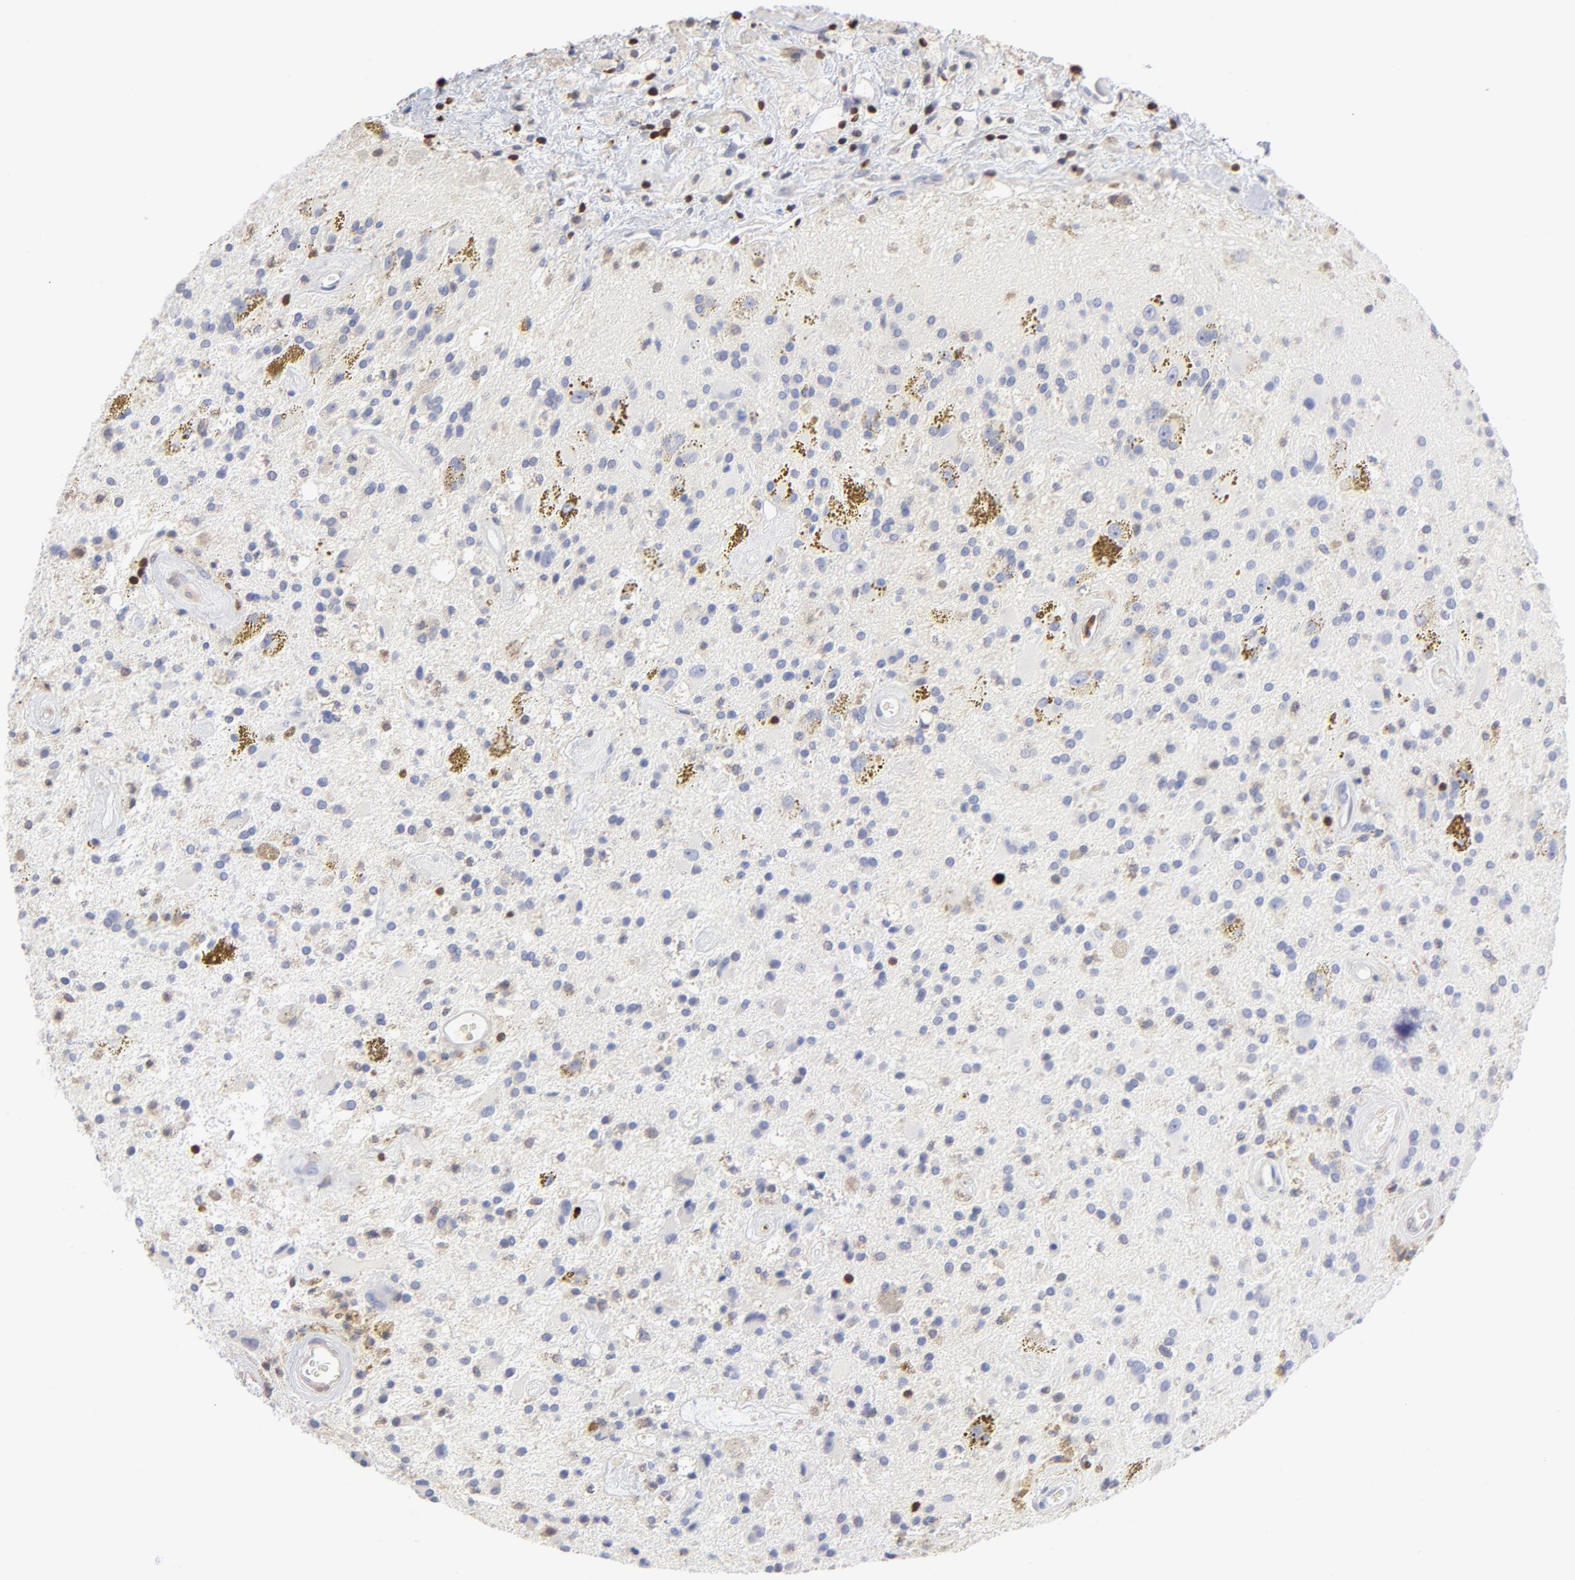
{"staining": {"intensity": "negative", "quantity": "none", "location": "none"}, "tissue": "glioma", "cell_type": "Tumor cells", "image_type": "cancer", "snomed": [{"axis": "morphology", "description": "Glioma, malignant, Low grade"}, {"axis": "topography", "description": "Brain"}], "caption": "Immunohistochemical staining of glioma displays no significant positivity in tumor cells. (Brightfield microscopy of DAB immunohistochemistry at high magnification).", "gene": "TBXT", "patient": {"sex": "male", "age": 58}}